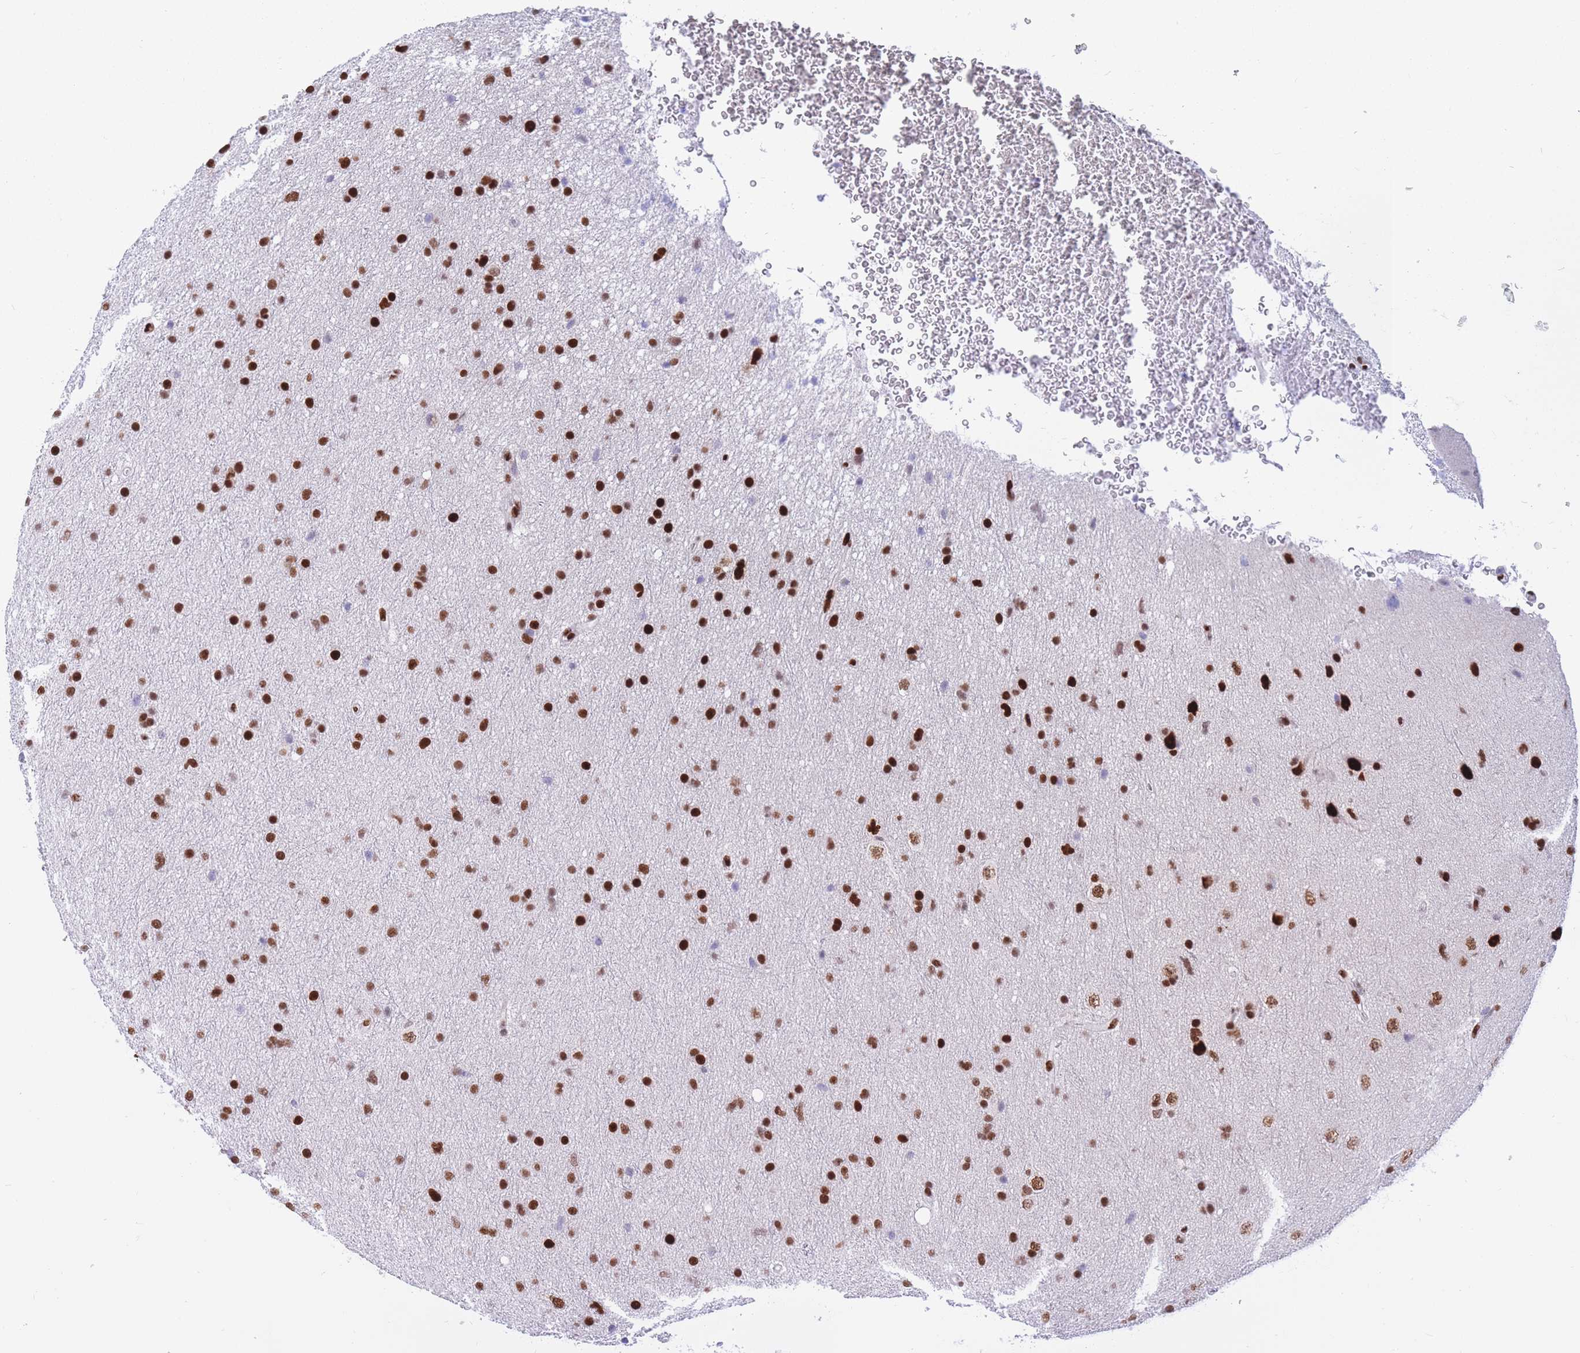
{"staining": {"intensity": "strong", "quantity": ">75%", "location": "nuclear"}, "tissue": "glioma", "cell_type": "Tumor cells", "image_type": "cancer", "snomed": [{"axis": "morphology", "description": "Glioma, malignant, Low grade"}, {"axis": "topography", "description": "Cerebral cortex"}], "caption": "DAB (3,3'-diaminobenzidine) immunohistochemical staining of human malignant glioma (low-grade) displays strong nuclear protein staining in about >75% of tumor cells. (Stains: DAB (3,3'-diaminobenzidine) in brown, nuclei in blue, Microscopy: brightfield microscopy at high magnification).", "gene": "NASP", "patient": {"sex": "female", "age": 39}}